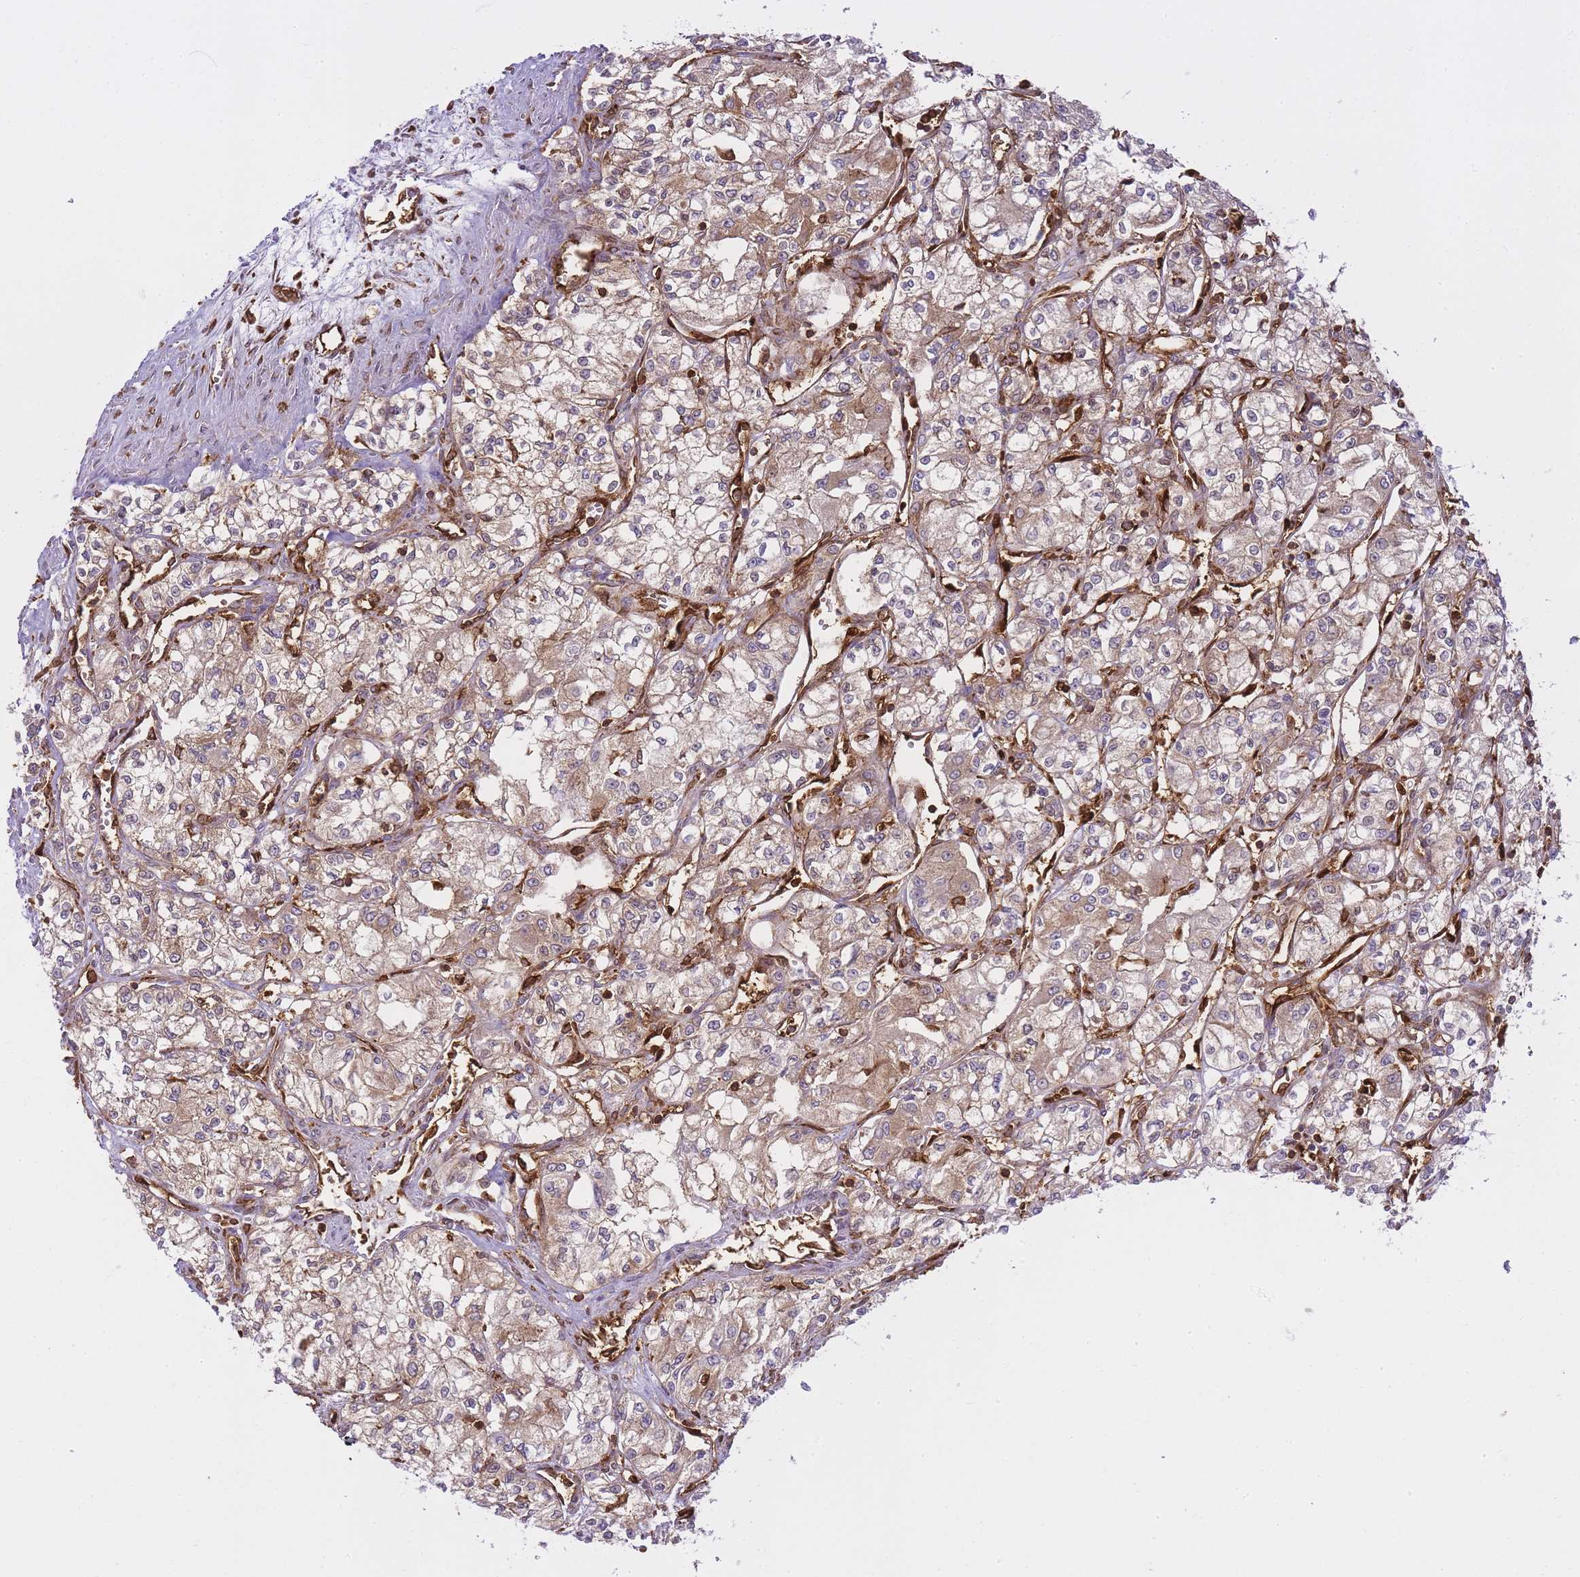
{"staining": {"intensity": "moderate", "quantity": ">75%", "location": "cytoplasmic/membranous"}, "tissue": "renal cancer", "cell_type": "Tumor cells", "image_type": "cancer", "snomed": [{"axis": "morphology", "description": "Adenocarcinoma, NOS"}, {"axis": "topography", "description": "Kidney"}], "caption": "Moderate cytoplasmic/membranous protein expression is identified in about >75% of tumor cells in renal cancer. (DAB (3,3'-diaminobenzidine) = brown stain, brightfield microscopy at high magnification).", "gene": "MSN", "patient": {"sex": "male", "age": 59}}